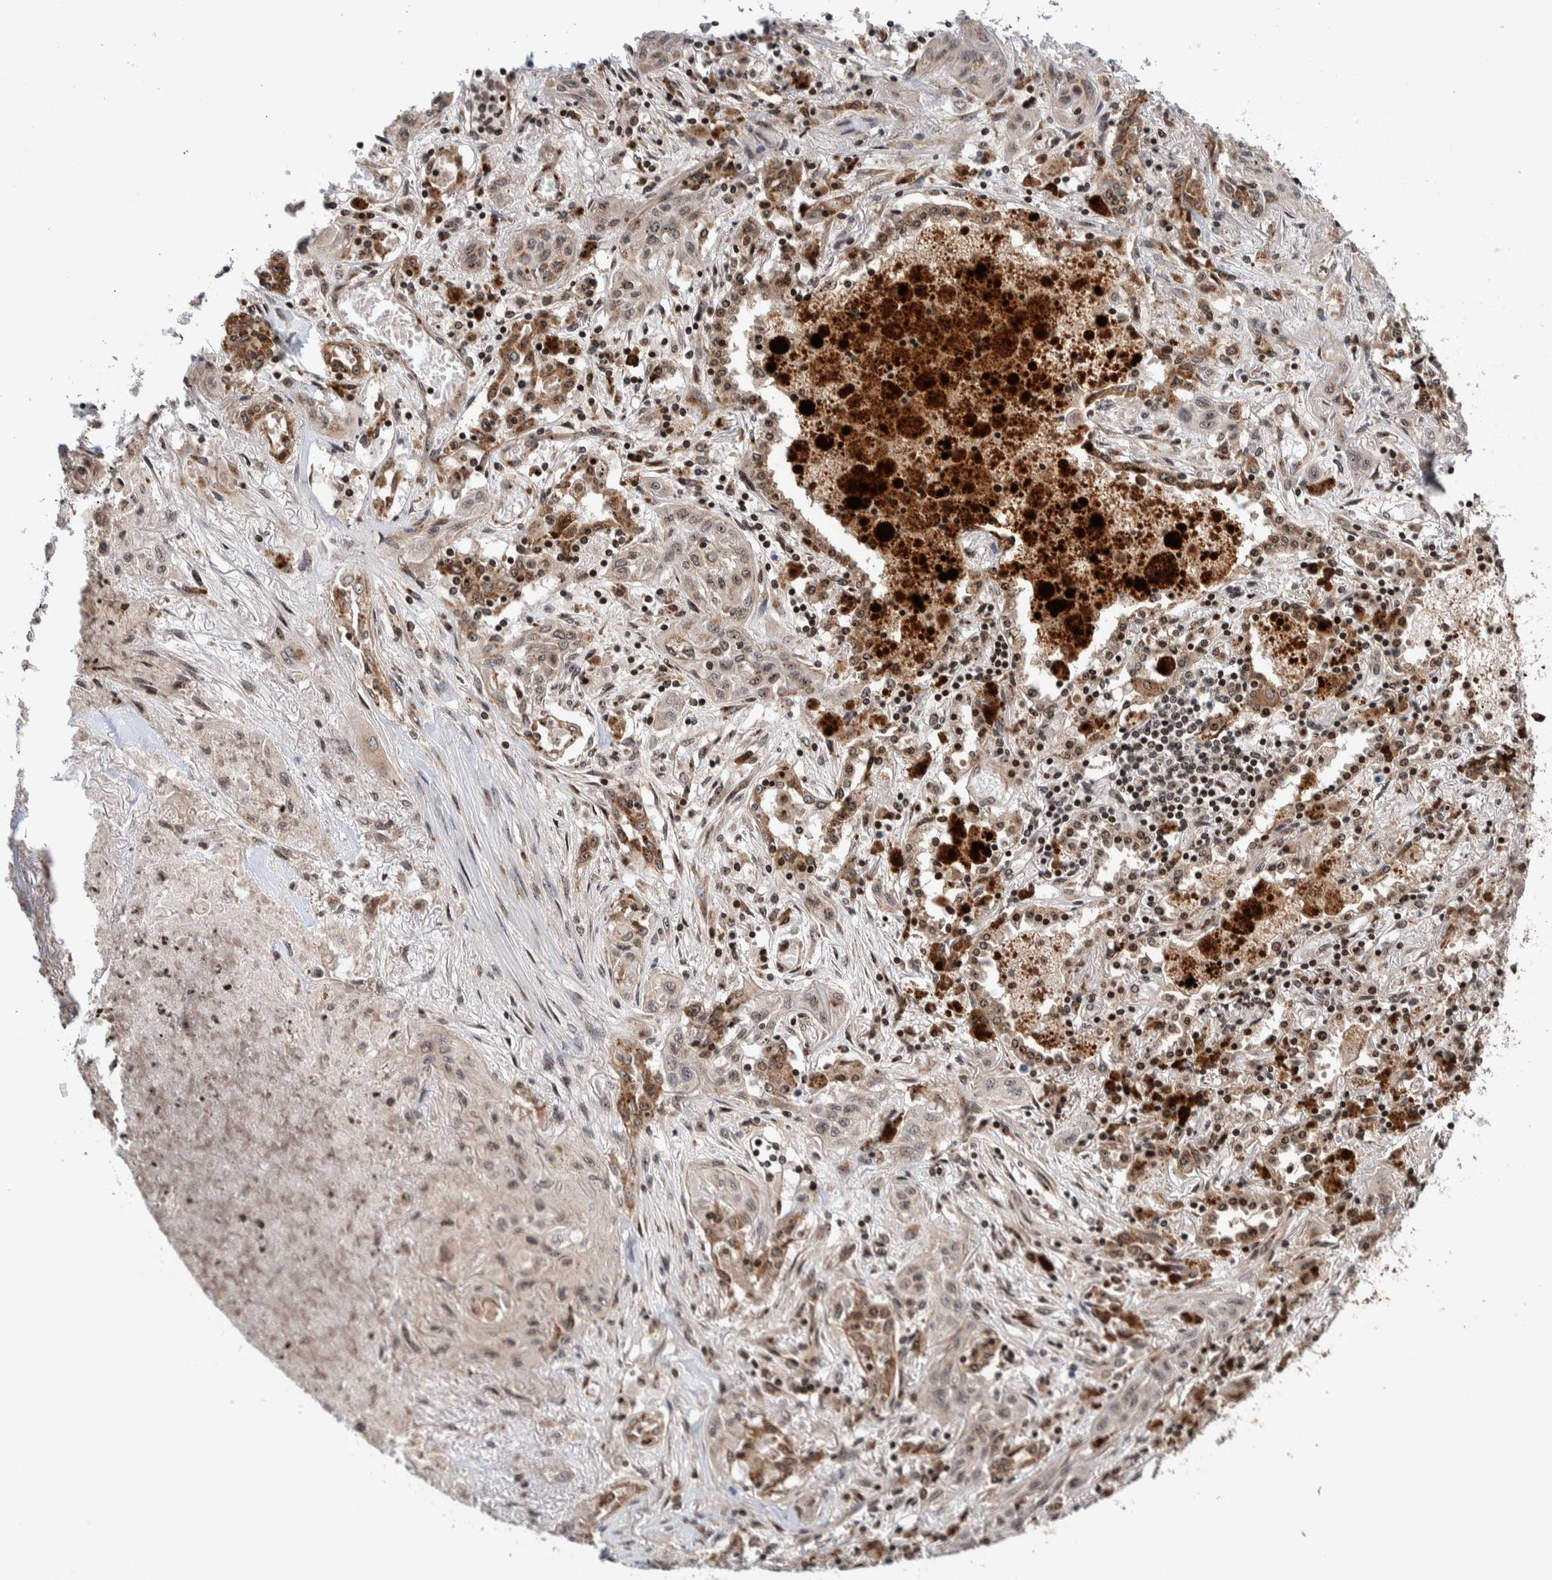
{"staining": {"intensity": "weak", "quantity": "25%-75%", "location": "cytoplasmic/membranous"}, "tissue": "lung cancer", "cell_type": "Tumor cells", "image_type": "cancer", "snomed": [{"axis": "morphology", "description": "Squamous cell carcinoma, NOS"}, {"axis": "topography", "description": "Lung"}], "caption": "Weak cytoplasmic/membranous protein expression is seen in about 25%-75% of tumor cells in lung squamous cell carcinoma. Immunohistochemistry (ihc) stains the protein in brown and the nuclei are stained blue.", "gene": "CCDC182", "patient": {"sex": "female", "age": 47}}